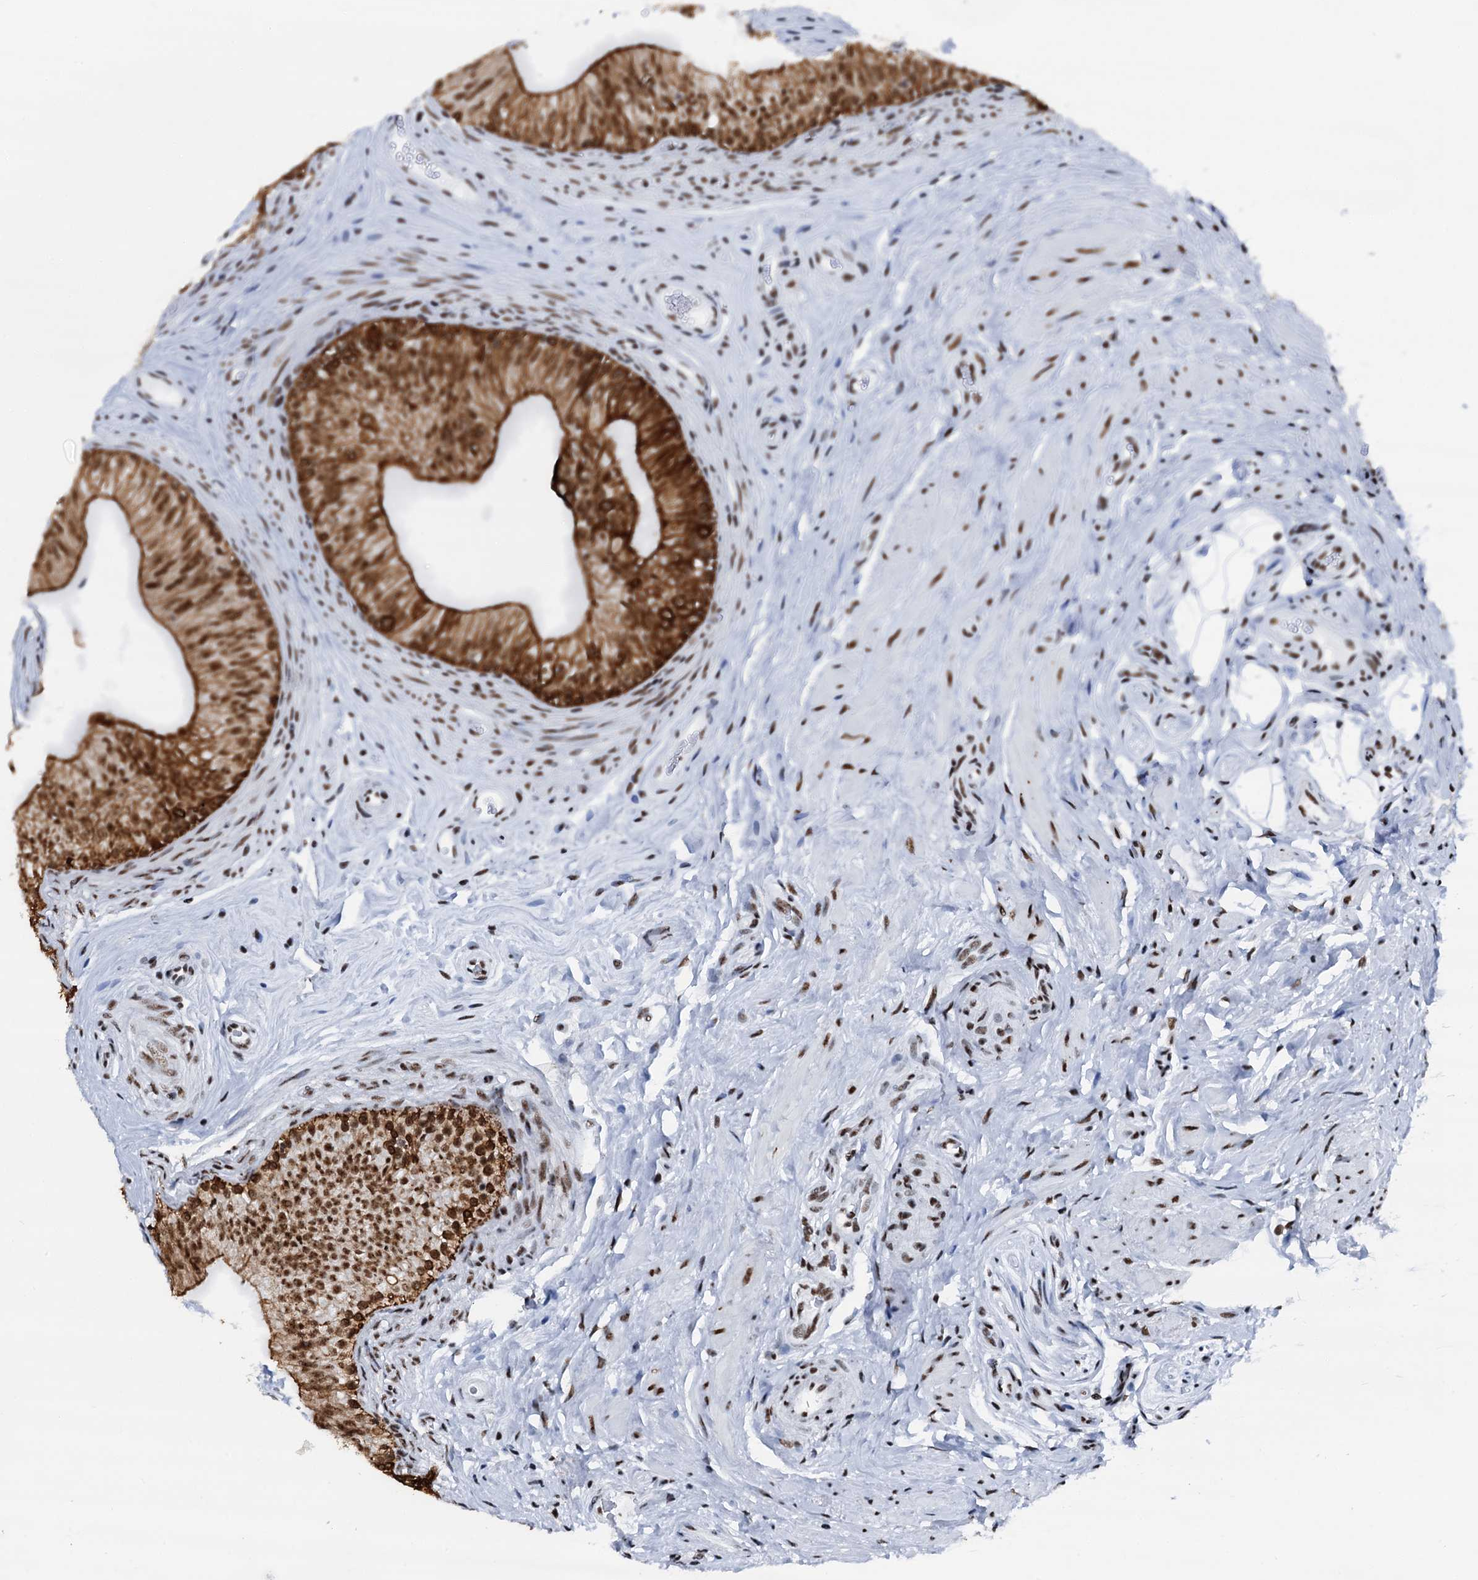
{"staining": {"intensity": "strong", "quantity": ">75%", "location": "cytoplasmic/membranous,nuclear"}, "tissue": "epididymis", "cell_type": "Glandular cells", "image_type": "normal", "snomed": [{"axis": "morphology", "description": "Normal tissue, NOS"}, {"axis": "topography", "description": "Epididymis"}], "caption": "Brown immunohistochemical staining in normal human epididymis reveals strong cytoplasmic/membranous,nuclear expression in about >75% of glandular cells.", "gene": "DDX23", "patient": {"sex": "male", "age": 46}}